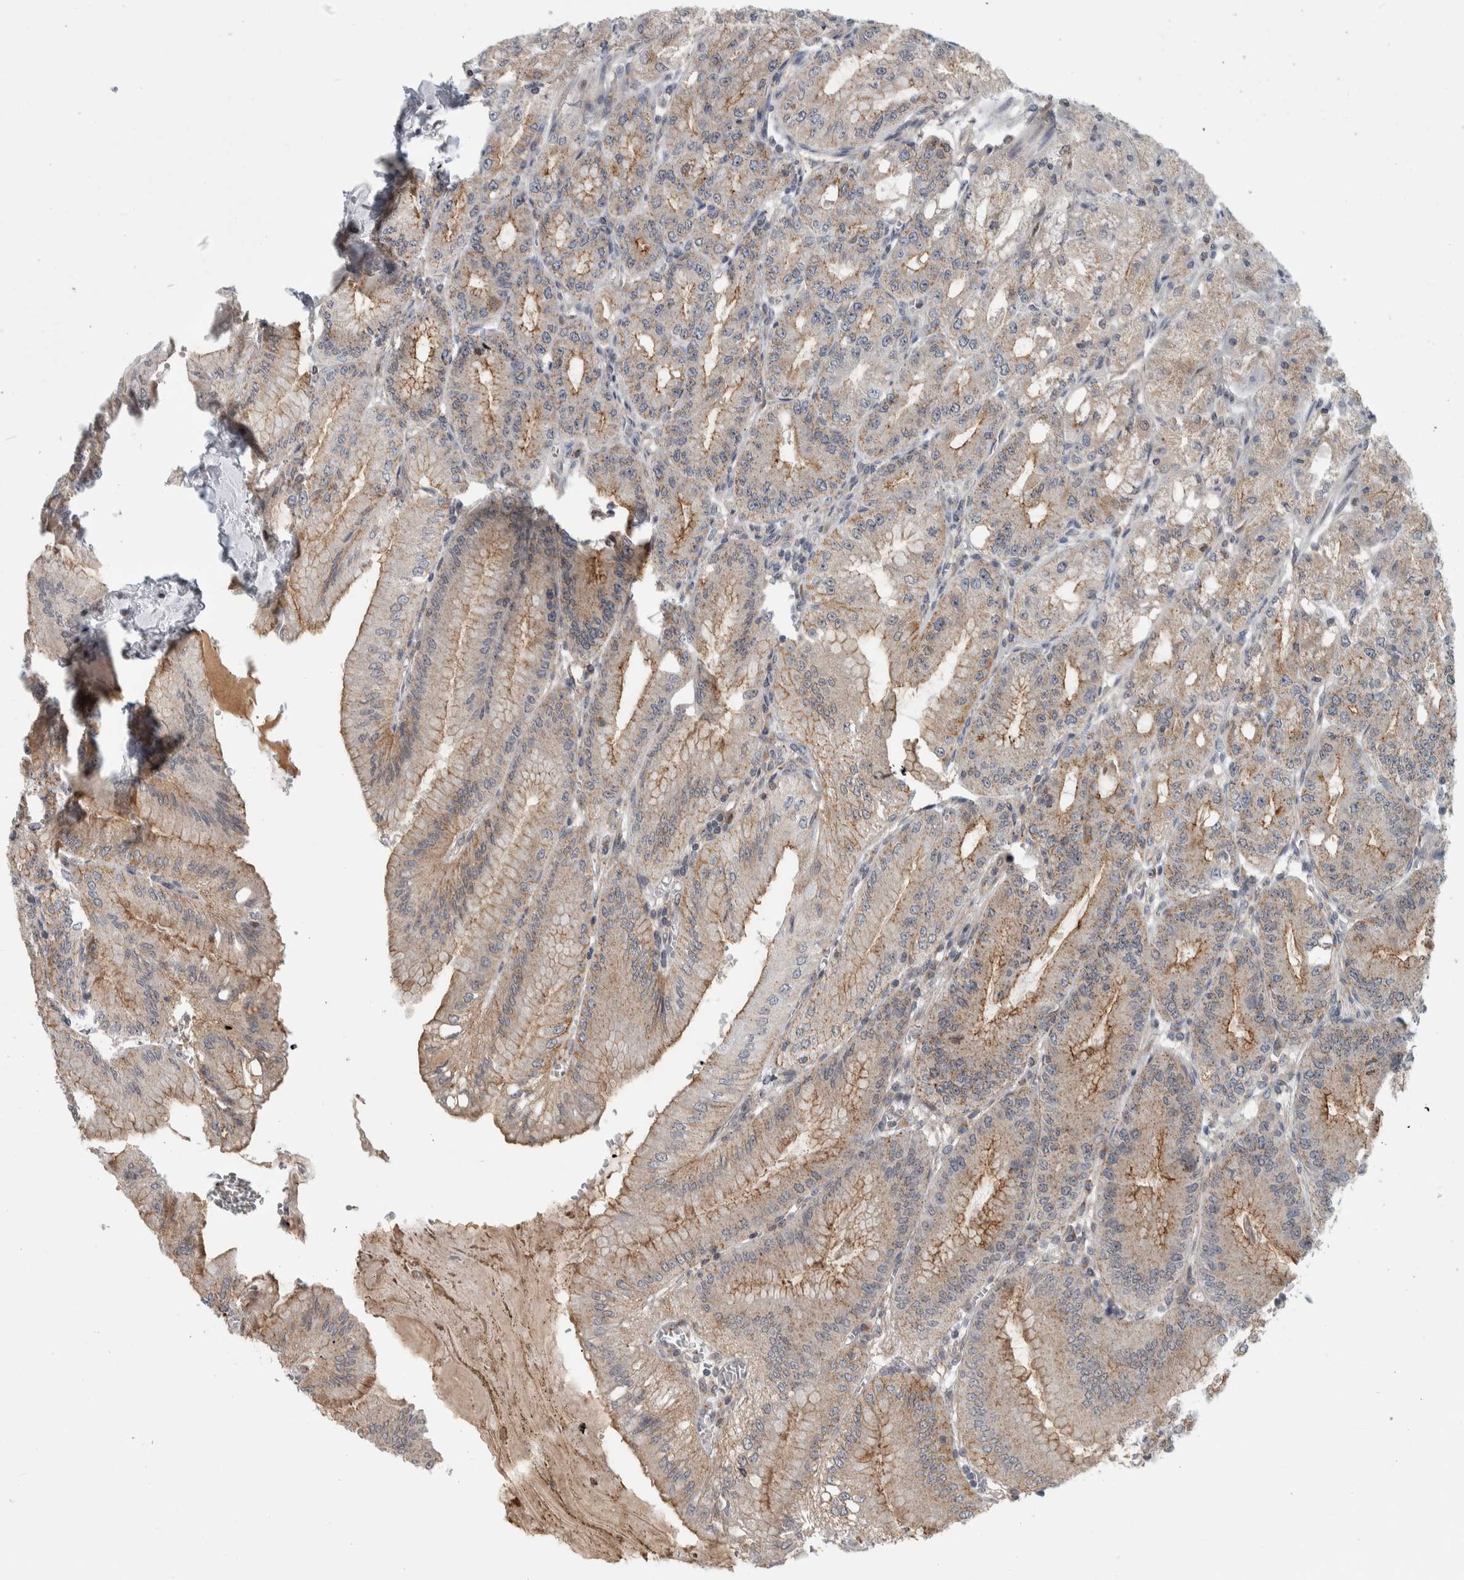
{"staining": {"intensity": "moderate", "quantity": ">75%", "location": "cytoplasmic/membranous"}, "tissue": "stomach", "cell_type": "Glandular cells", "image_type": "normal", "snomed": [{"axis": "morphology", "description": "Normal tissue, NOS"}, {"axis": "topography", "description": "Stomach, lower"}], "caption": "IHC of benign human stomach displays medium levels of moderate cytoplasmic/membranous expression in approximately >75% of glandular cells.", "gene": "MSL1", "patient": {"sex": "male", "age": 71}}